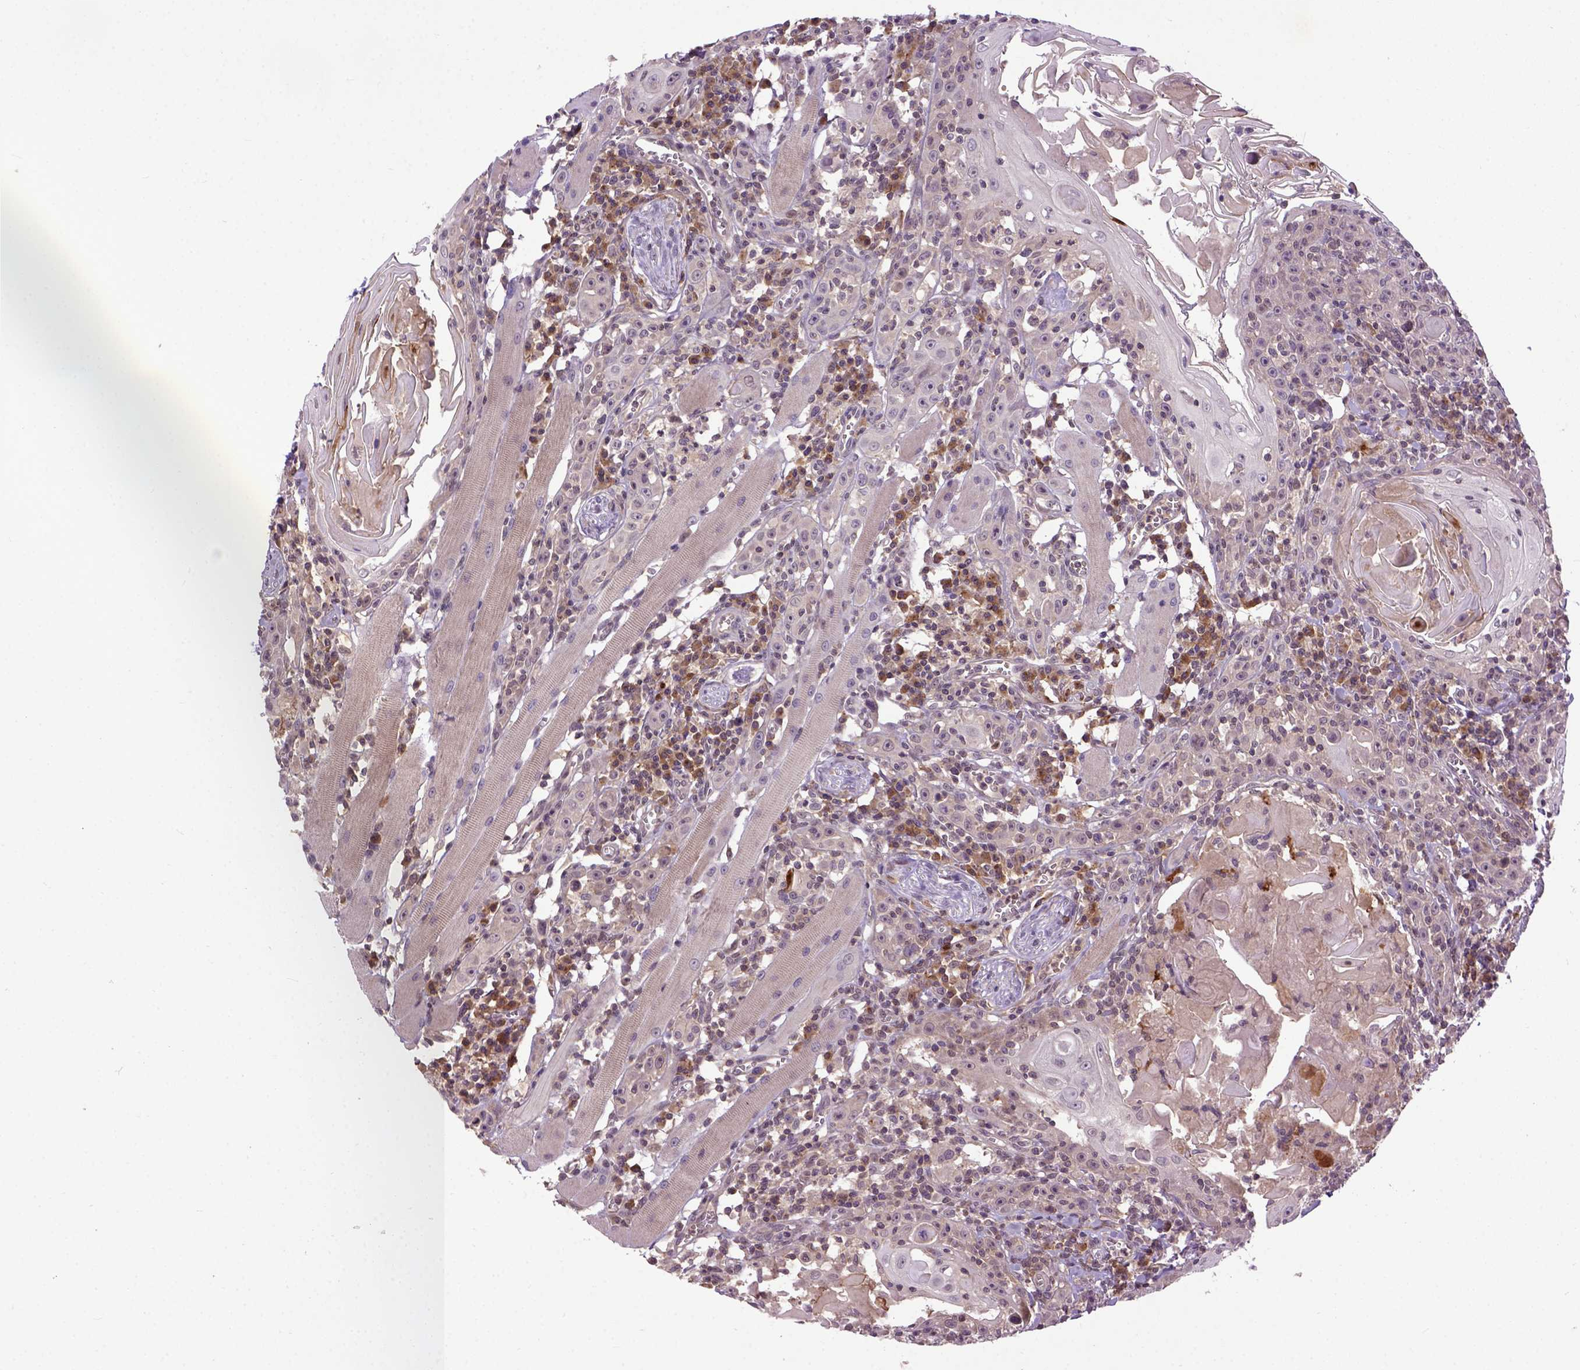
{"staining": {"intensity": "negative", "quantity": "none", "location": "none"}, "tissue": "head and neck cancer", "cell_type": "Tumor cells", "image_type": "cancer", "snomed": [{"axis": "morphology", "description": "Squamous cell carcinoma, NOS"}, {"axis": "topography", "description": "Head-Neck"}], "caption": "DAB immunohistochemical staining of head and neck cancer shows no significant expression in tumor cells.", "gene": "CPNE1", "patient": {"sex": "male", "age": 52}}